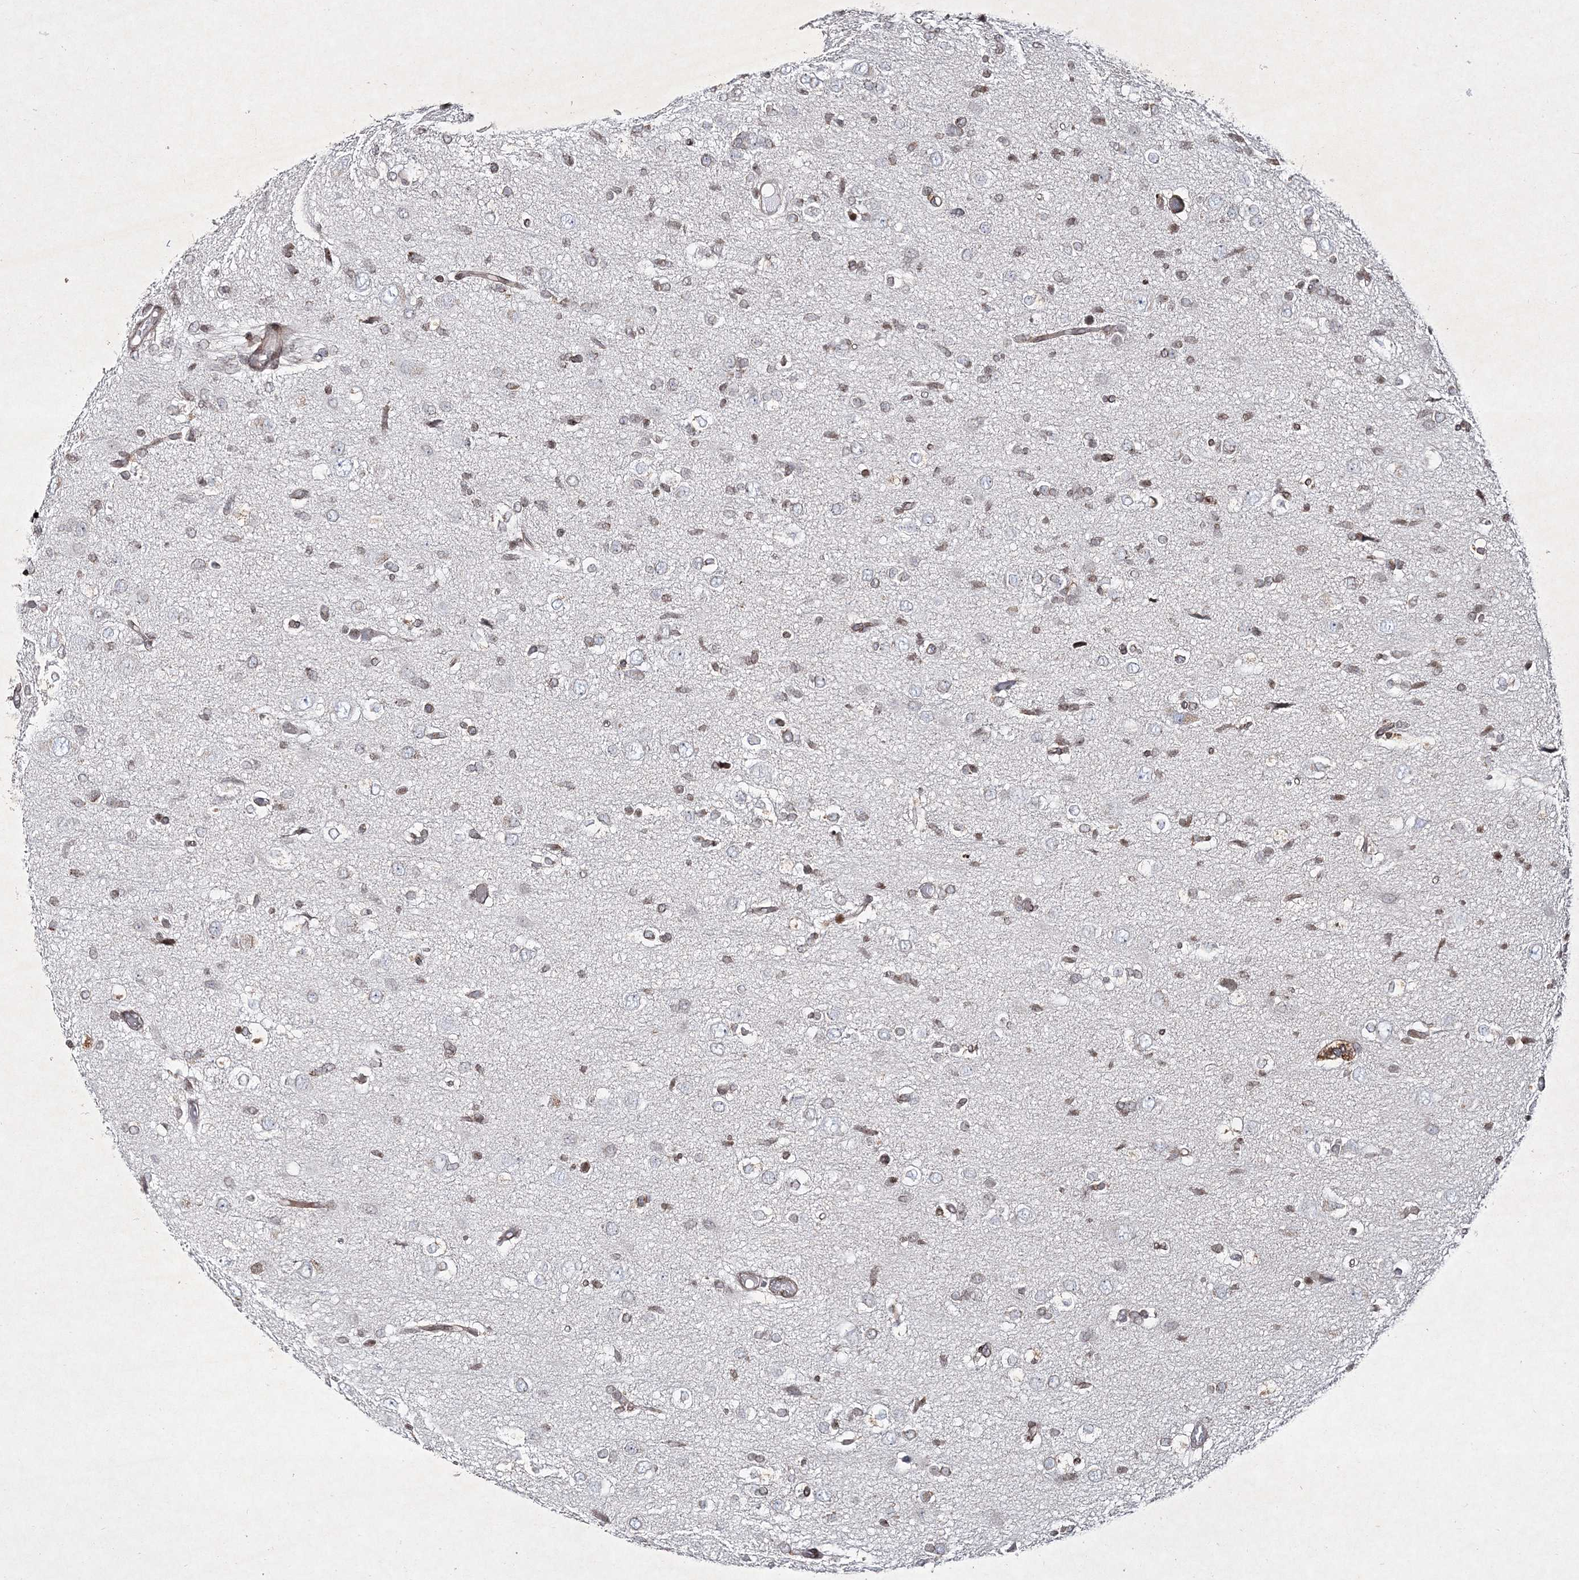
{"staining": {"intensity": "weak", "quantity": "<25%", "location": "nuclear"}, "tissue": "glioma", "cell_type": "Tumor cells", "image_type": "cancer", "snomed": [{"axis": "morphology", "description": "Glioma, malignant, High grade"}, {"axis": "topography", "description": "Brain"}], "caption": "IHC of human glioma displays no staining in tumor cells.", "gene": "SMIM29", "patient": {"sex": "female", "age": 59}}